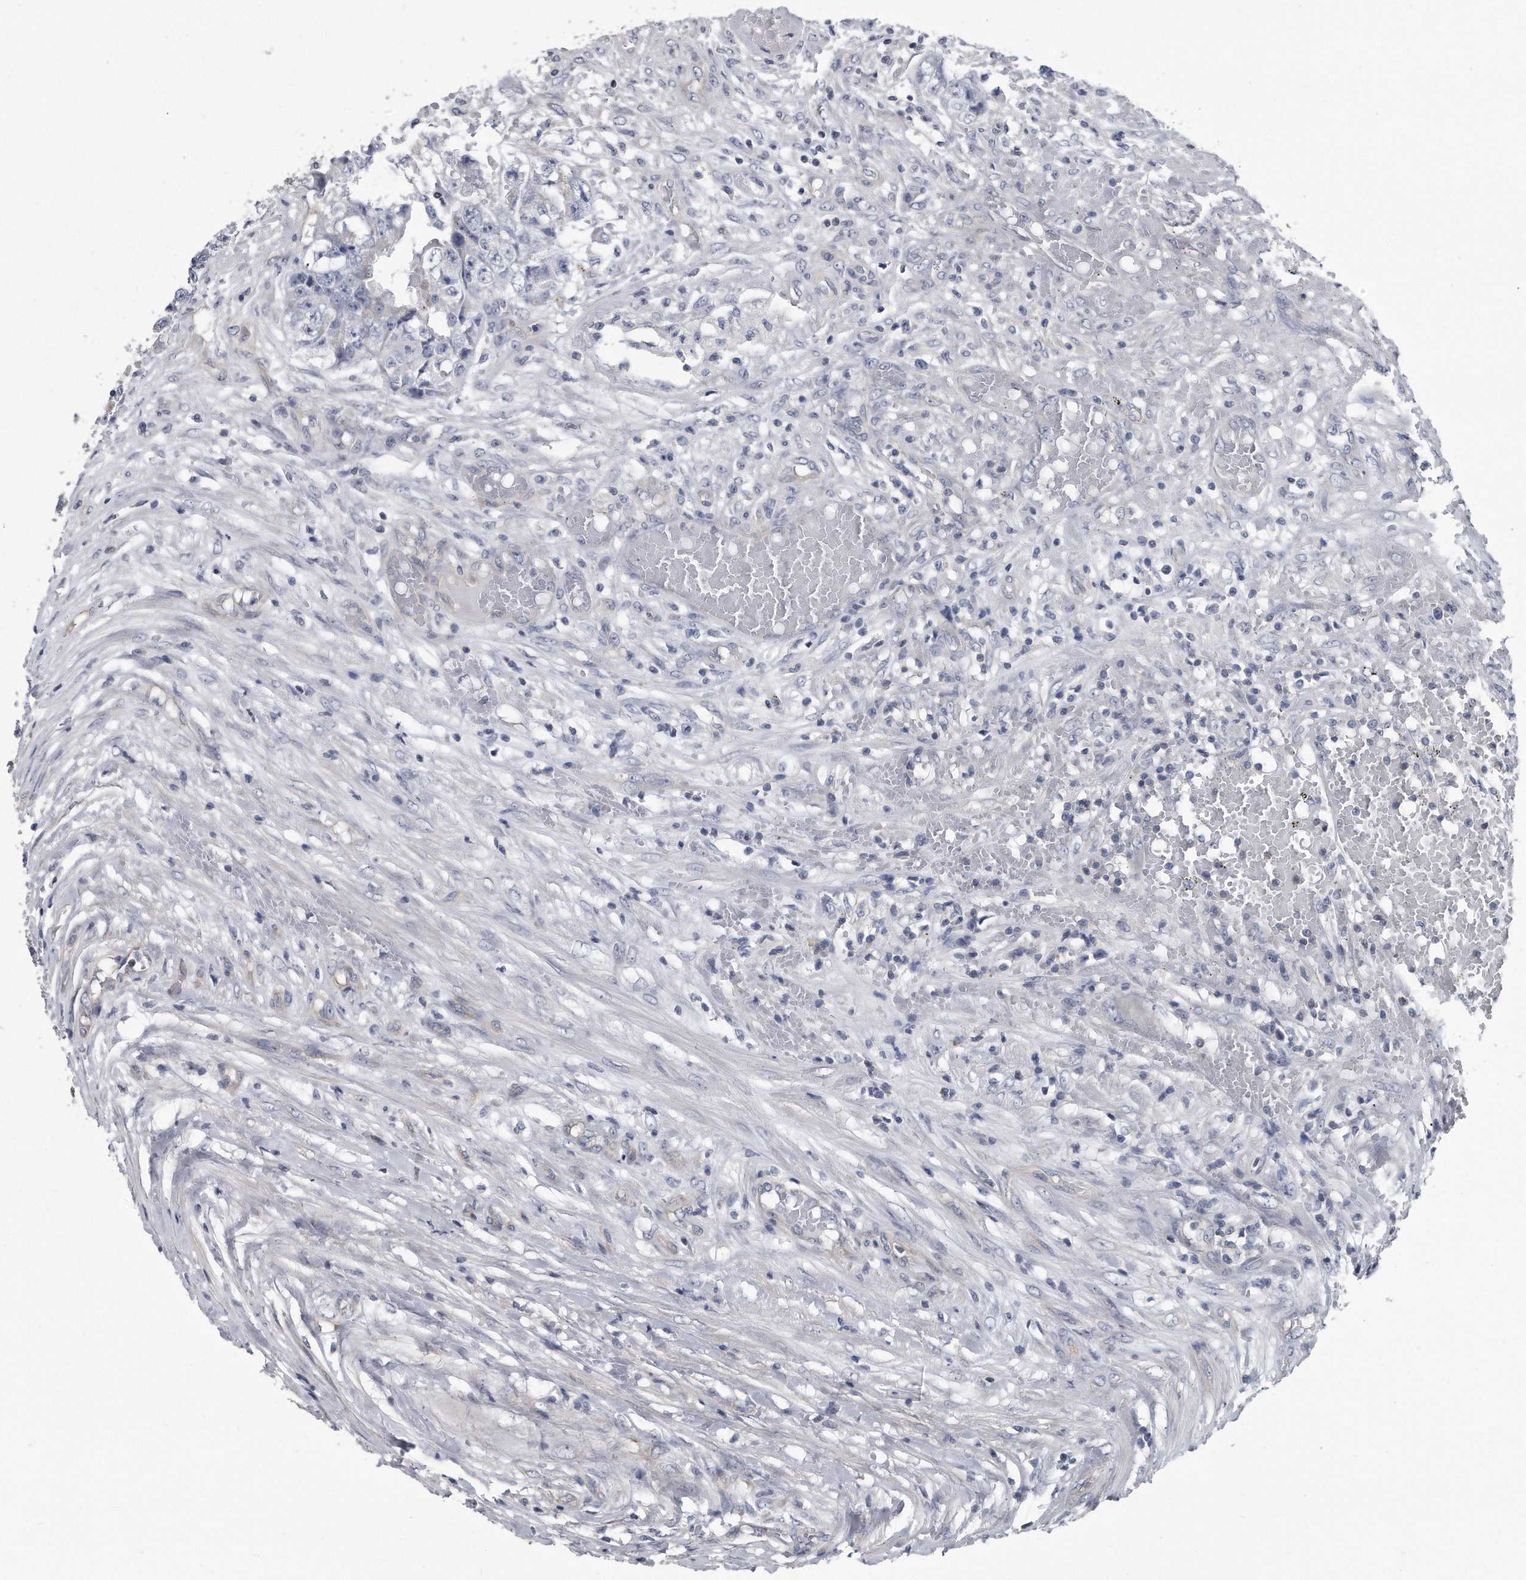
{"staining": {"intensity": "negative", "quantity": "none", "location": "none"}, "tissue": "testis cancer", "cell_type": "Tumor cells", "image_type": "cancer", "snomed": [{"axis": "morphology", "description": "Carcinoma, Embryonal, NOS"}, {"axis": "topography", "description": "Testis"}], "caption": "A histopathology image of human testis cancer (embryonal carcinoma) is negative for staining in tumor cells.", "gene": "ARMCX1", "patient": {"sex": "male", "age": 25}}